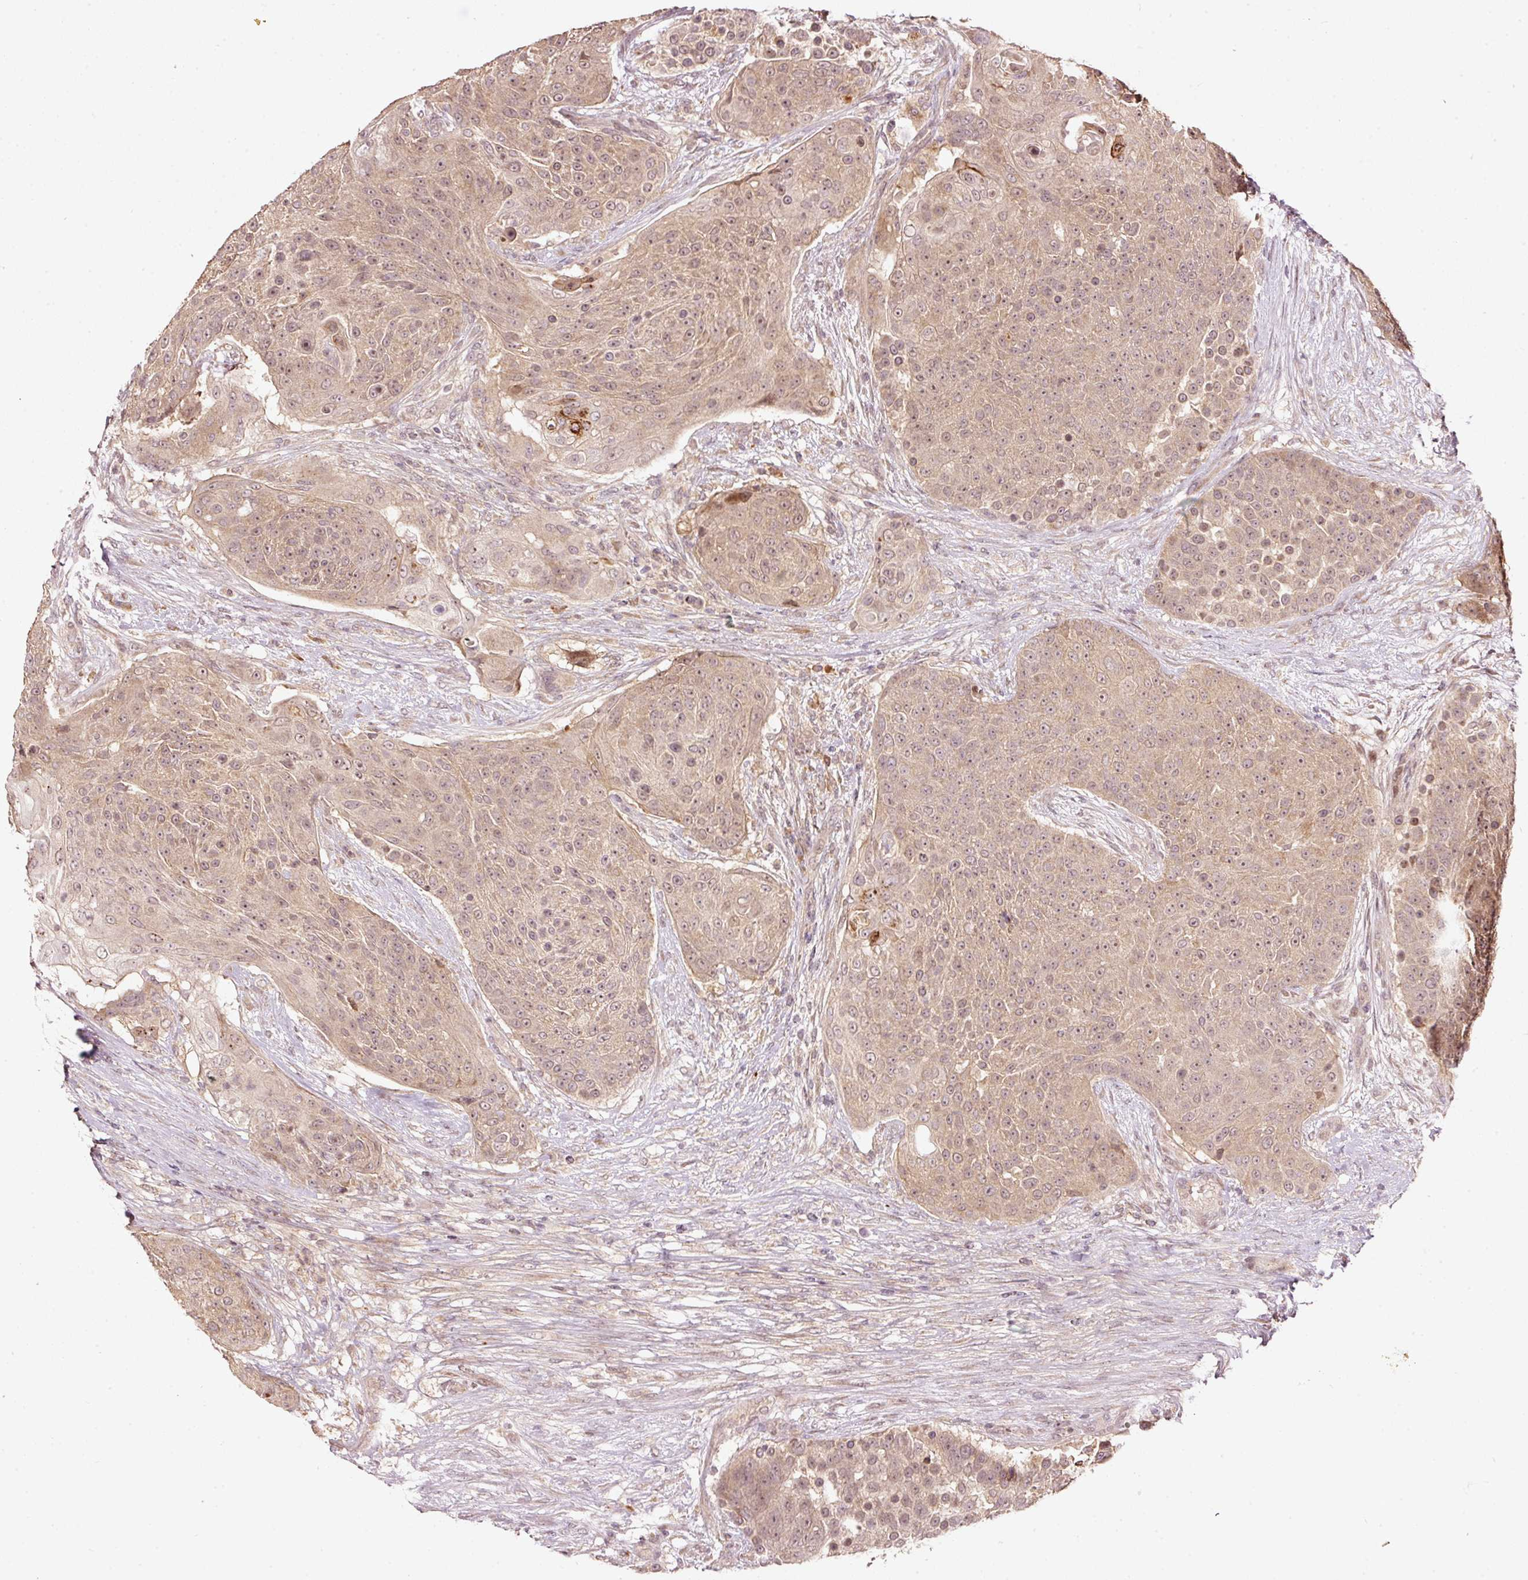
{"staining": {"intensity": "weak", "quantity": ">75%", "location": "cytoplasmic/membranous,nuclear"}, "tissue": "urothelial cancer", "cell_type": "Tumor cells", "image_type": "cancer", "snomed": [{"axis": "morphology", "description": "Urothelial carcinoma, High grade"}, {"axis": "topography", "description": "Urinary bladder"}], "caption": "Immunohistochemistry (IHC) photomicrograph of neoplastic tissue: urothelial carcinoma (high-grade) stained using immunohistochemistry (IHC) exhibits low levels of weak protein expression localized specifically in the cytoplasmic/membranous and nuclear of tumor cells, appearing as a cytoplasmic/membranous and nuclear brown color.", "gene": "PCDHB1", "patient": {"sex": "female", "age": 63}}